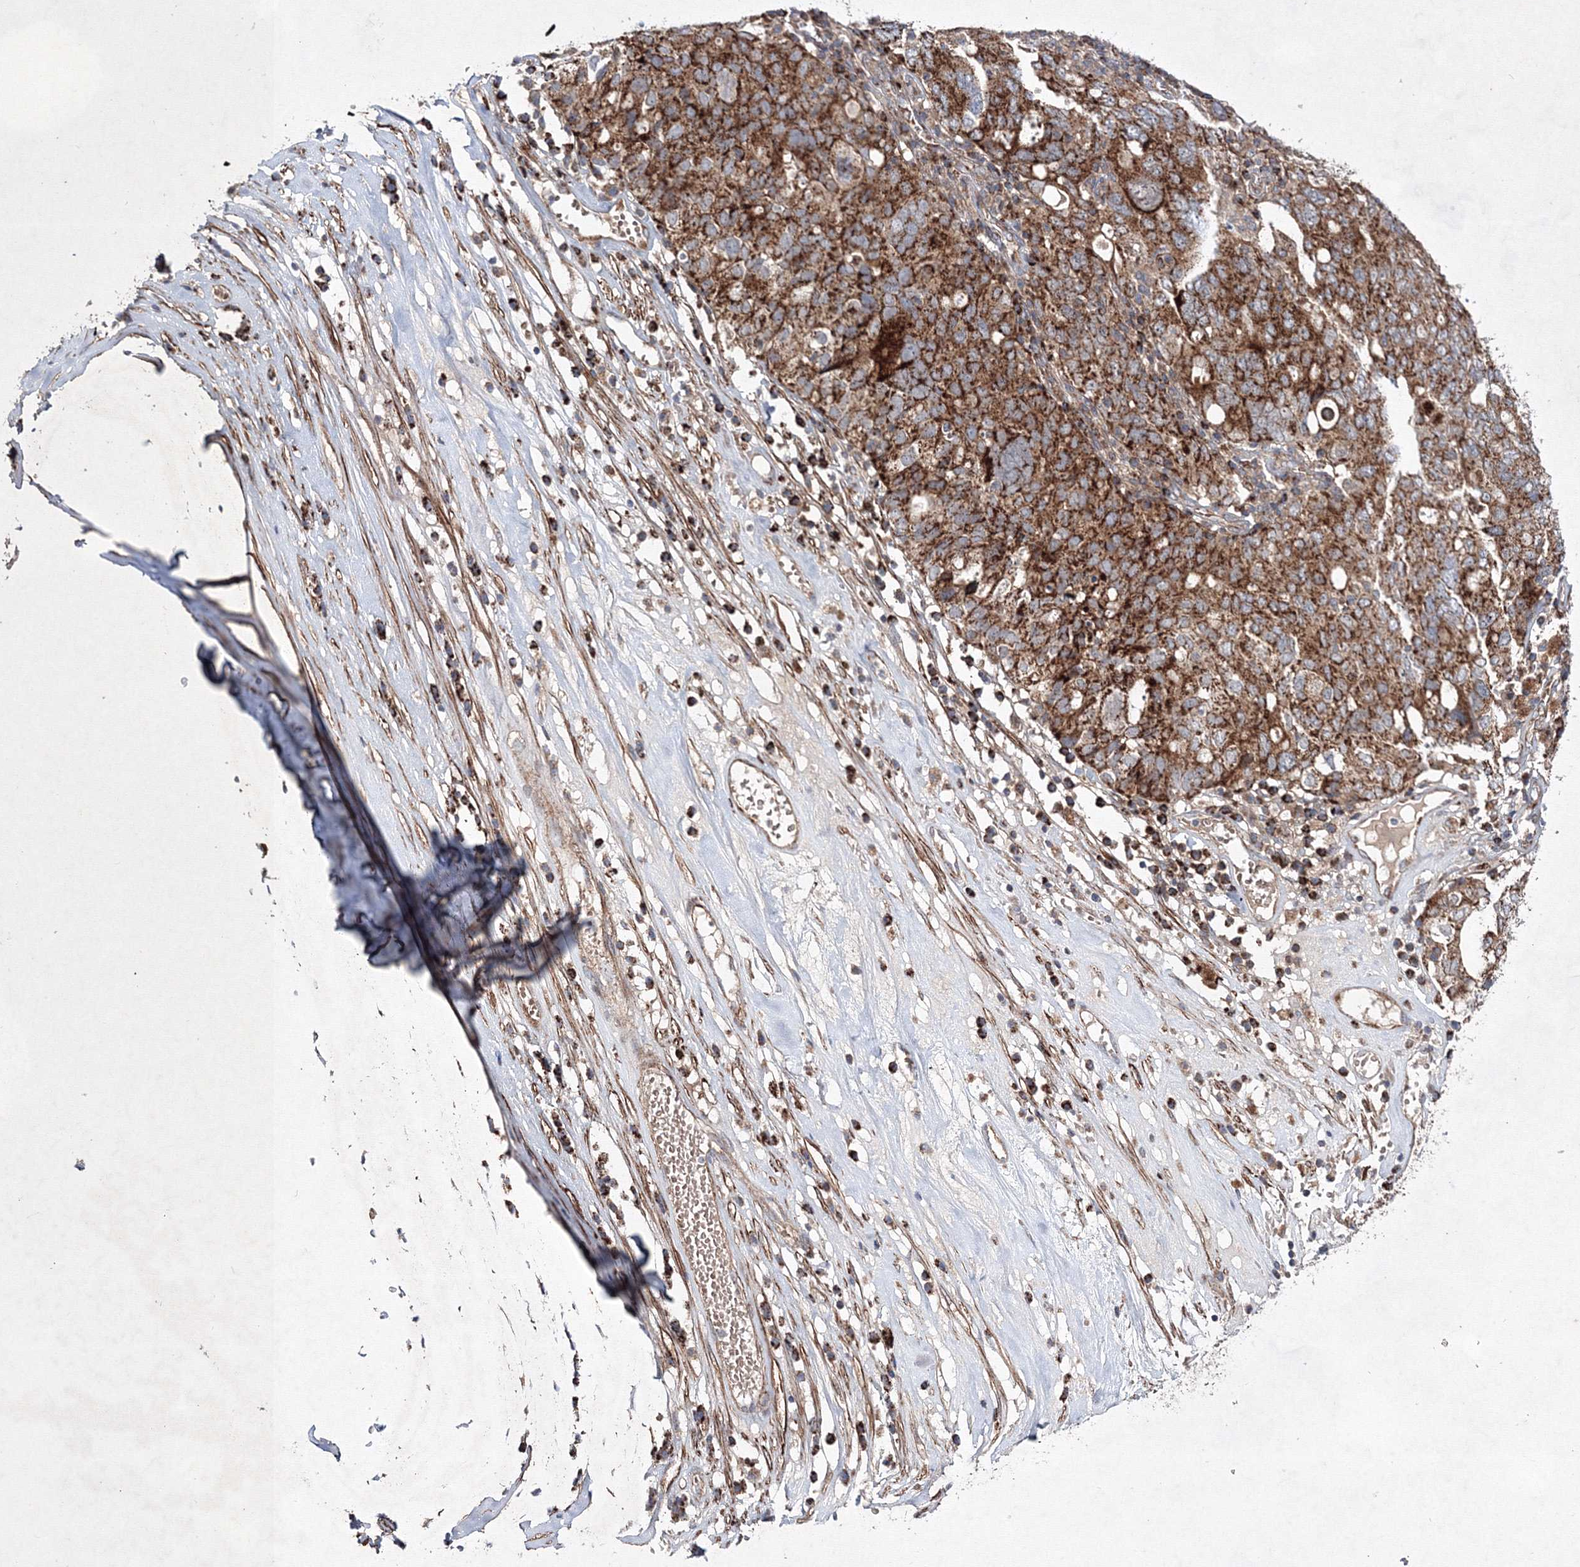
{"staining": {"intensity": "strong", "quantity": ">75%", "location": "cytoplasmic/membranous"}, "tissue": "ovarian cancer", "cell_type": "Tumor cells", "image_type": "cancer", "snomed": [{"axis": "morphology", "description": "Carcinoma, endometroid"}, {"axis": "topography", "description": "Ovary"}], "caption": "Ovarian cancer was stained to show a protein in brown. There is high levels of strong cytoplasmic/membranous positivity in approximately >75% of tumor cells.", "gene": "GFM1", "patient": {"sex": "female", "age": 62}}